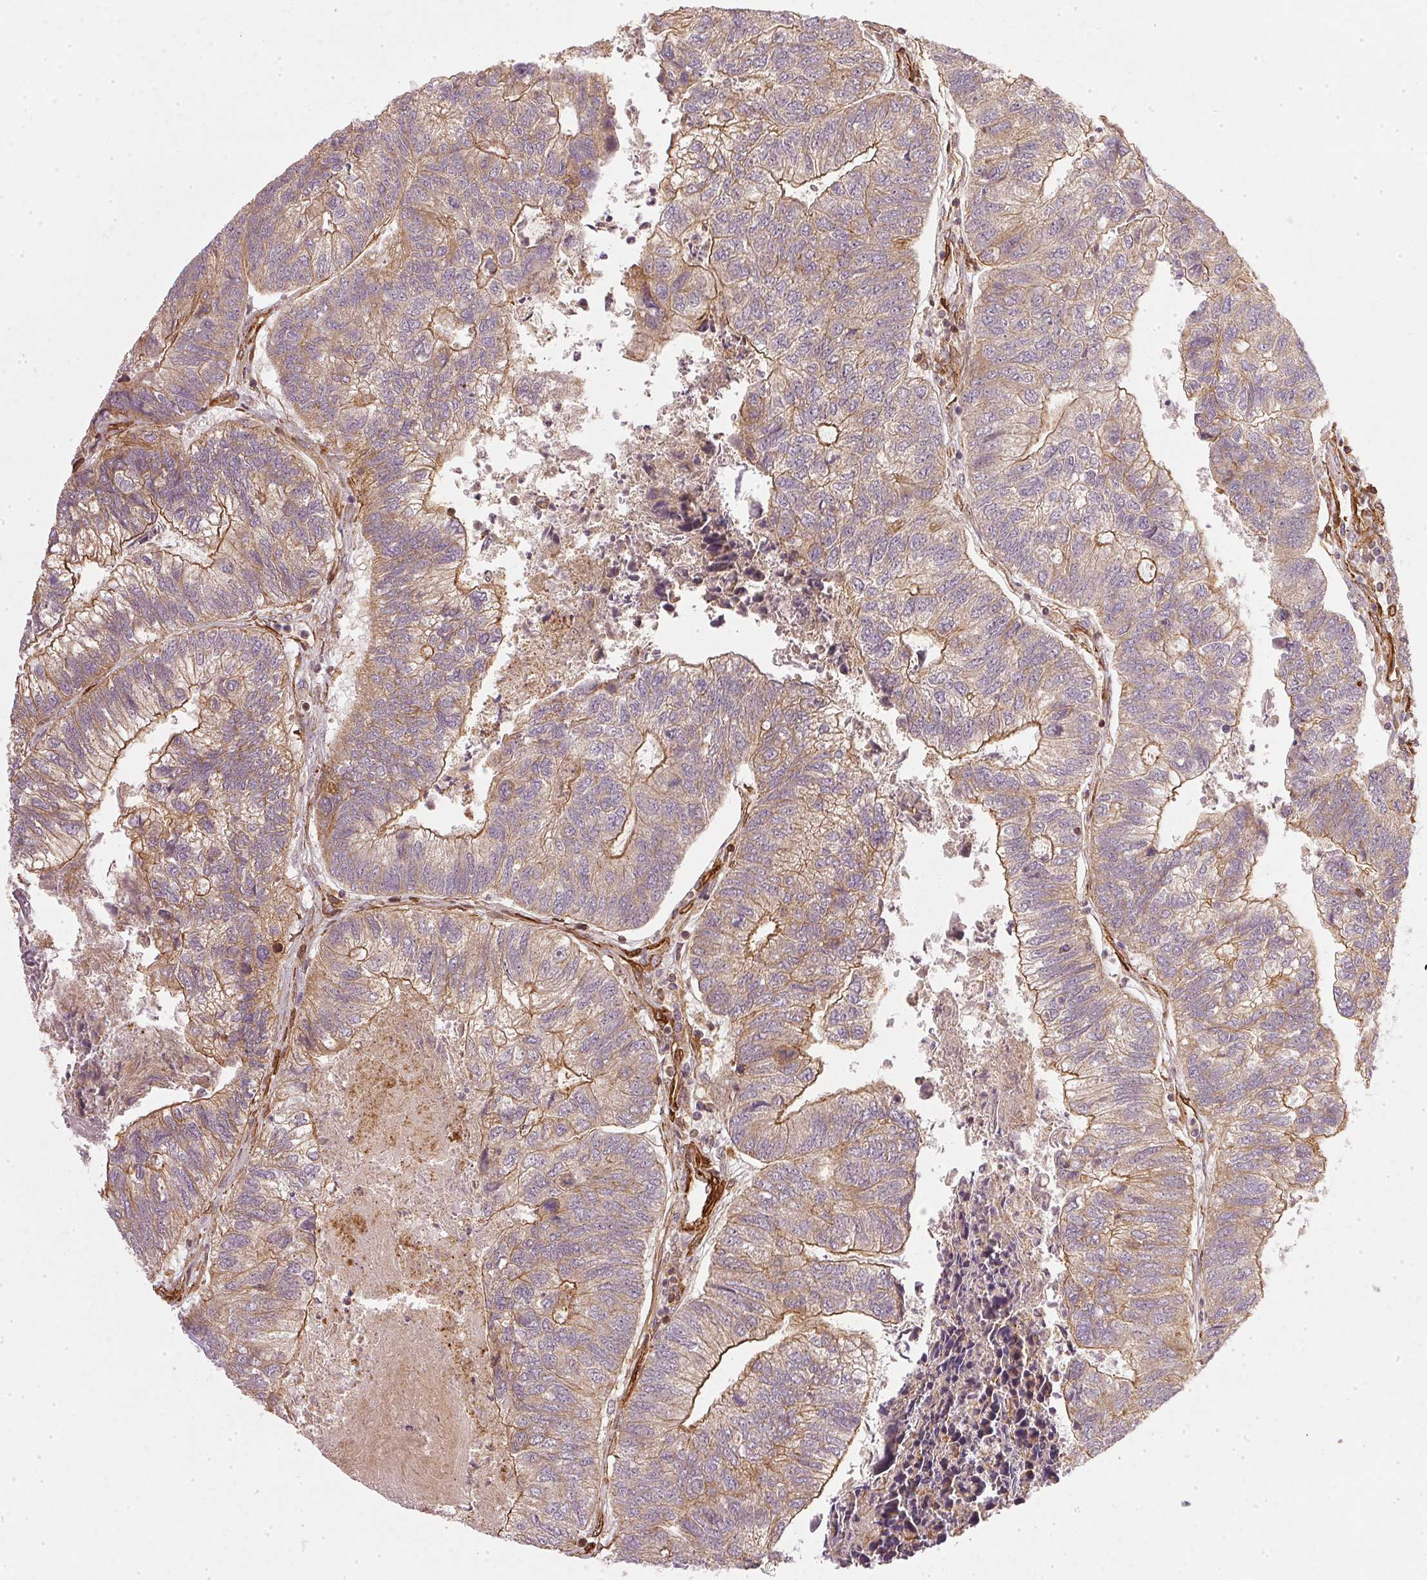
{"staining": {"intensity": "moderate", "quantity": ">75%", "location": "cytoplasmic/membranous"}, "tissue": "colorectal cancer", "cell_type": "Tumor cells", "image_type": "cancer", "snomed": [{"axis": "morphology", "description": "Adenocarcinoma, NOS"}, {"axis": "topography", "description": "Colon"}], "caption": "DAB immunohistochemical staining of human colorectal adenocarcinoma shows moderate cytoplasmic/membranous protein positivity in approximately >75% of tumor cells.", "gene": "NADK2", "patient": {"sex": "female", "age": 67}}